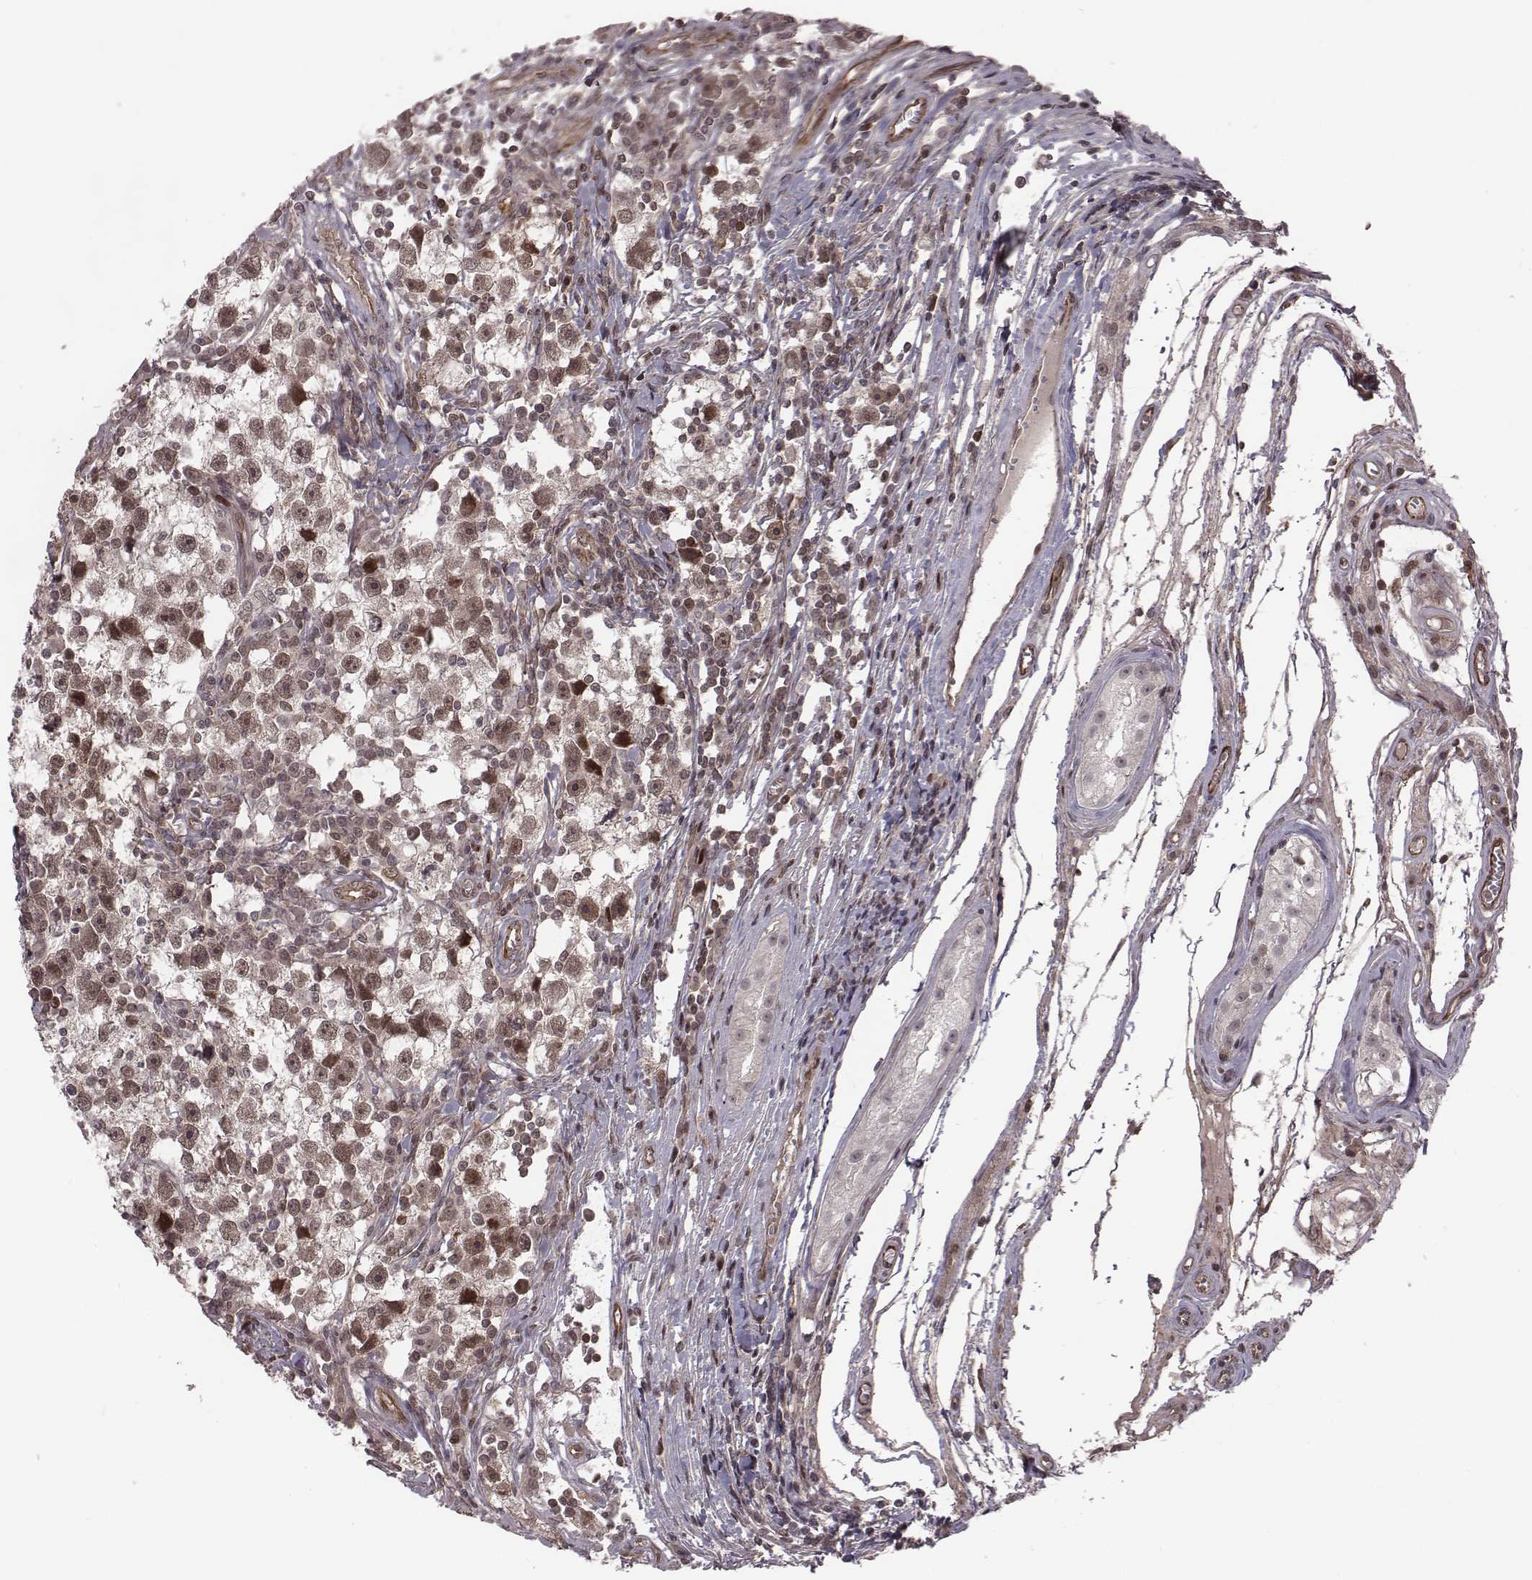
{"staining": {"intensity": "moderate", "quantity": "<25%", "location": "nuclear"}, "tissue": "testis cancer", "cell_type": "Tumor cells", "image_type": "cancer", "snomed": [{"axis": "morphology", "description": "Seminoma, NOS"}, {"axis": "topography", "description": "Testis"}], "caption": "Immunohistochemistry (IHC) (DAB) staining of testis seminoma demonstrates moderate nuclear protein positivity in about <25% of tumor cells.", "gene": "RPL3", "patient": {"sex": "male", "age": 30}}